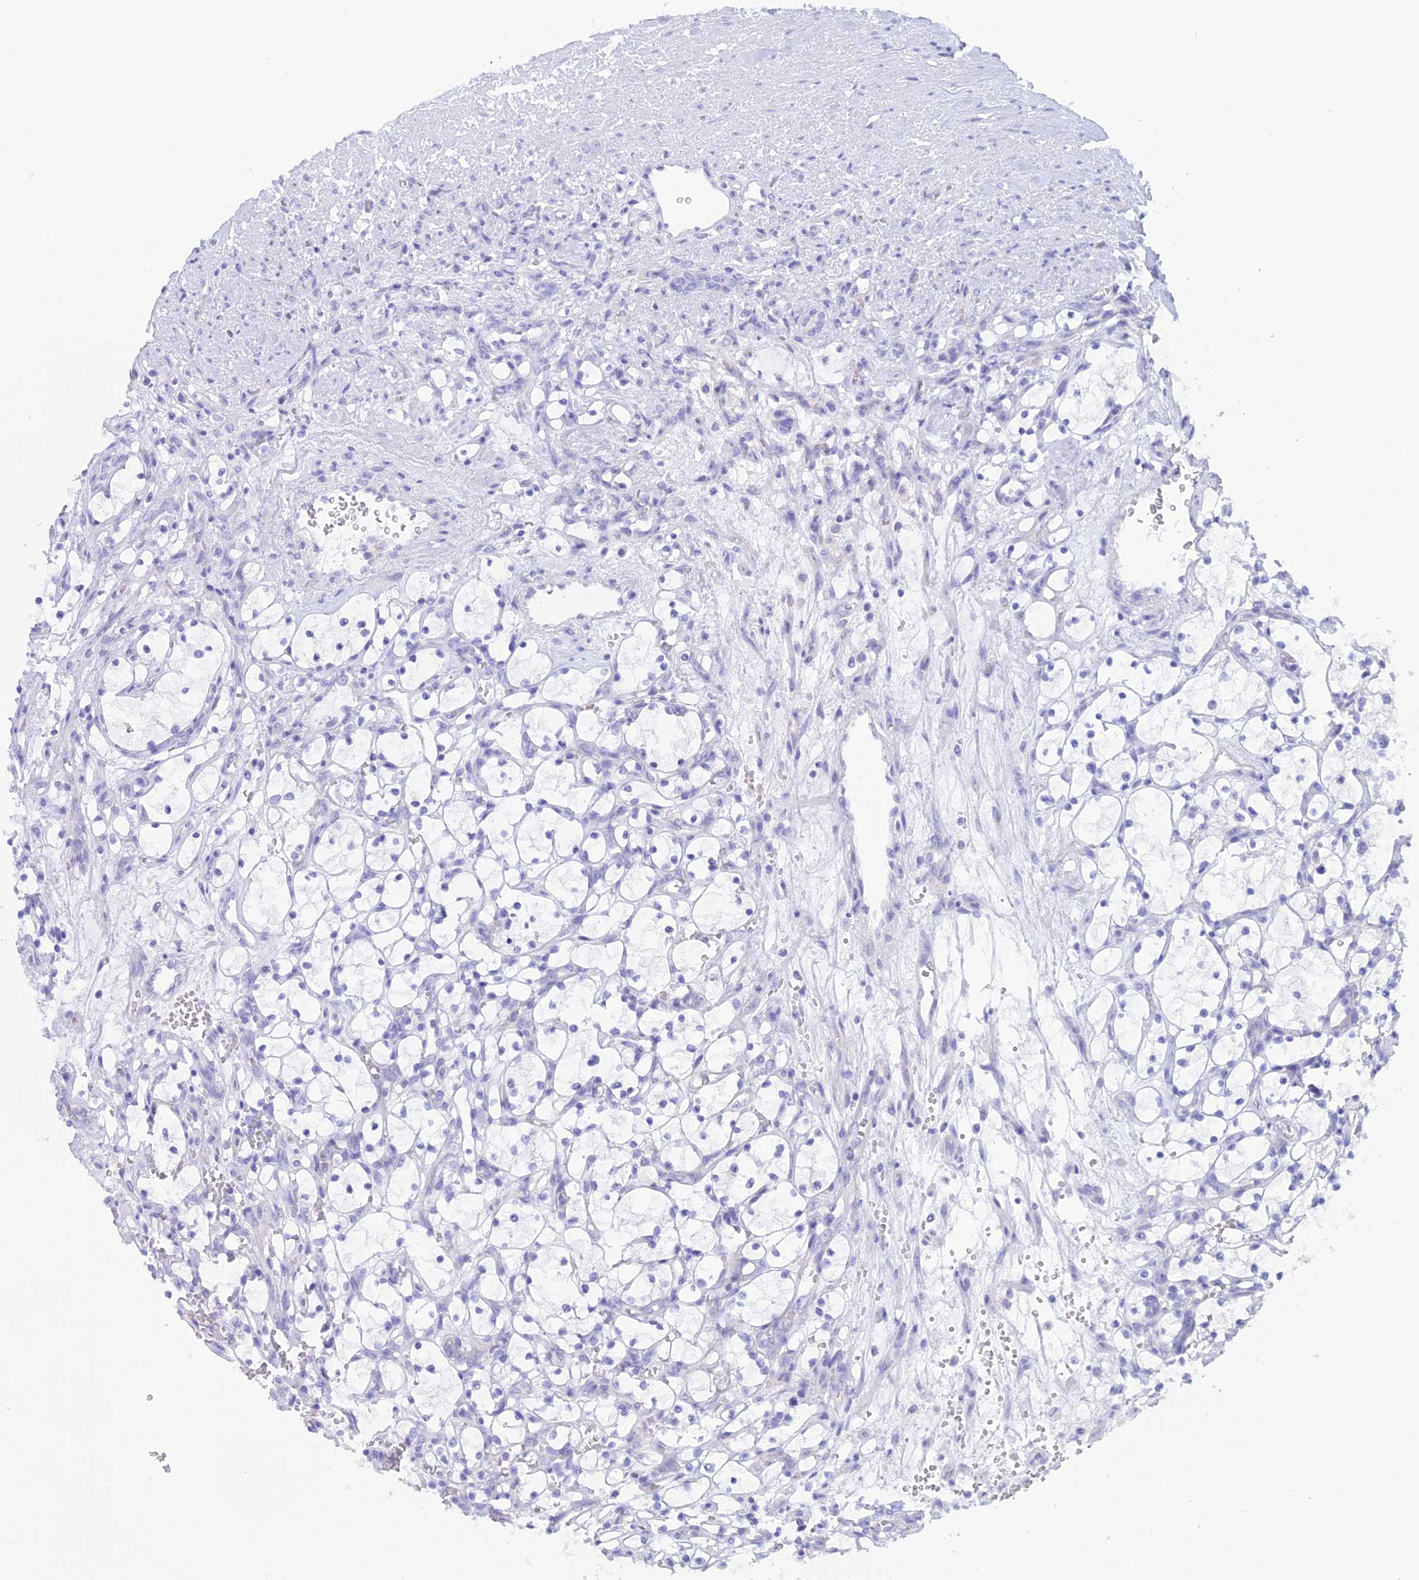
{"staining": {"intensity": "negative", "quantity": "none", "location": "none"}, "tissue": "renal cancer", "cell_type": "Tumor cells", "image_type": "cancer", "snomed": [{"axis": "morphology", "description": "Adenocarcinoma, NOS"}, {"axis": "topography", "description": "Kidney"}], "caption": "Immunohistochemical staining of human renal cancer (adenocarcinoma) displays no significant expression in tumor cells.", "gene": "RP1", "patient": {"sex": "female", "age": 69}}